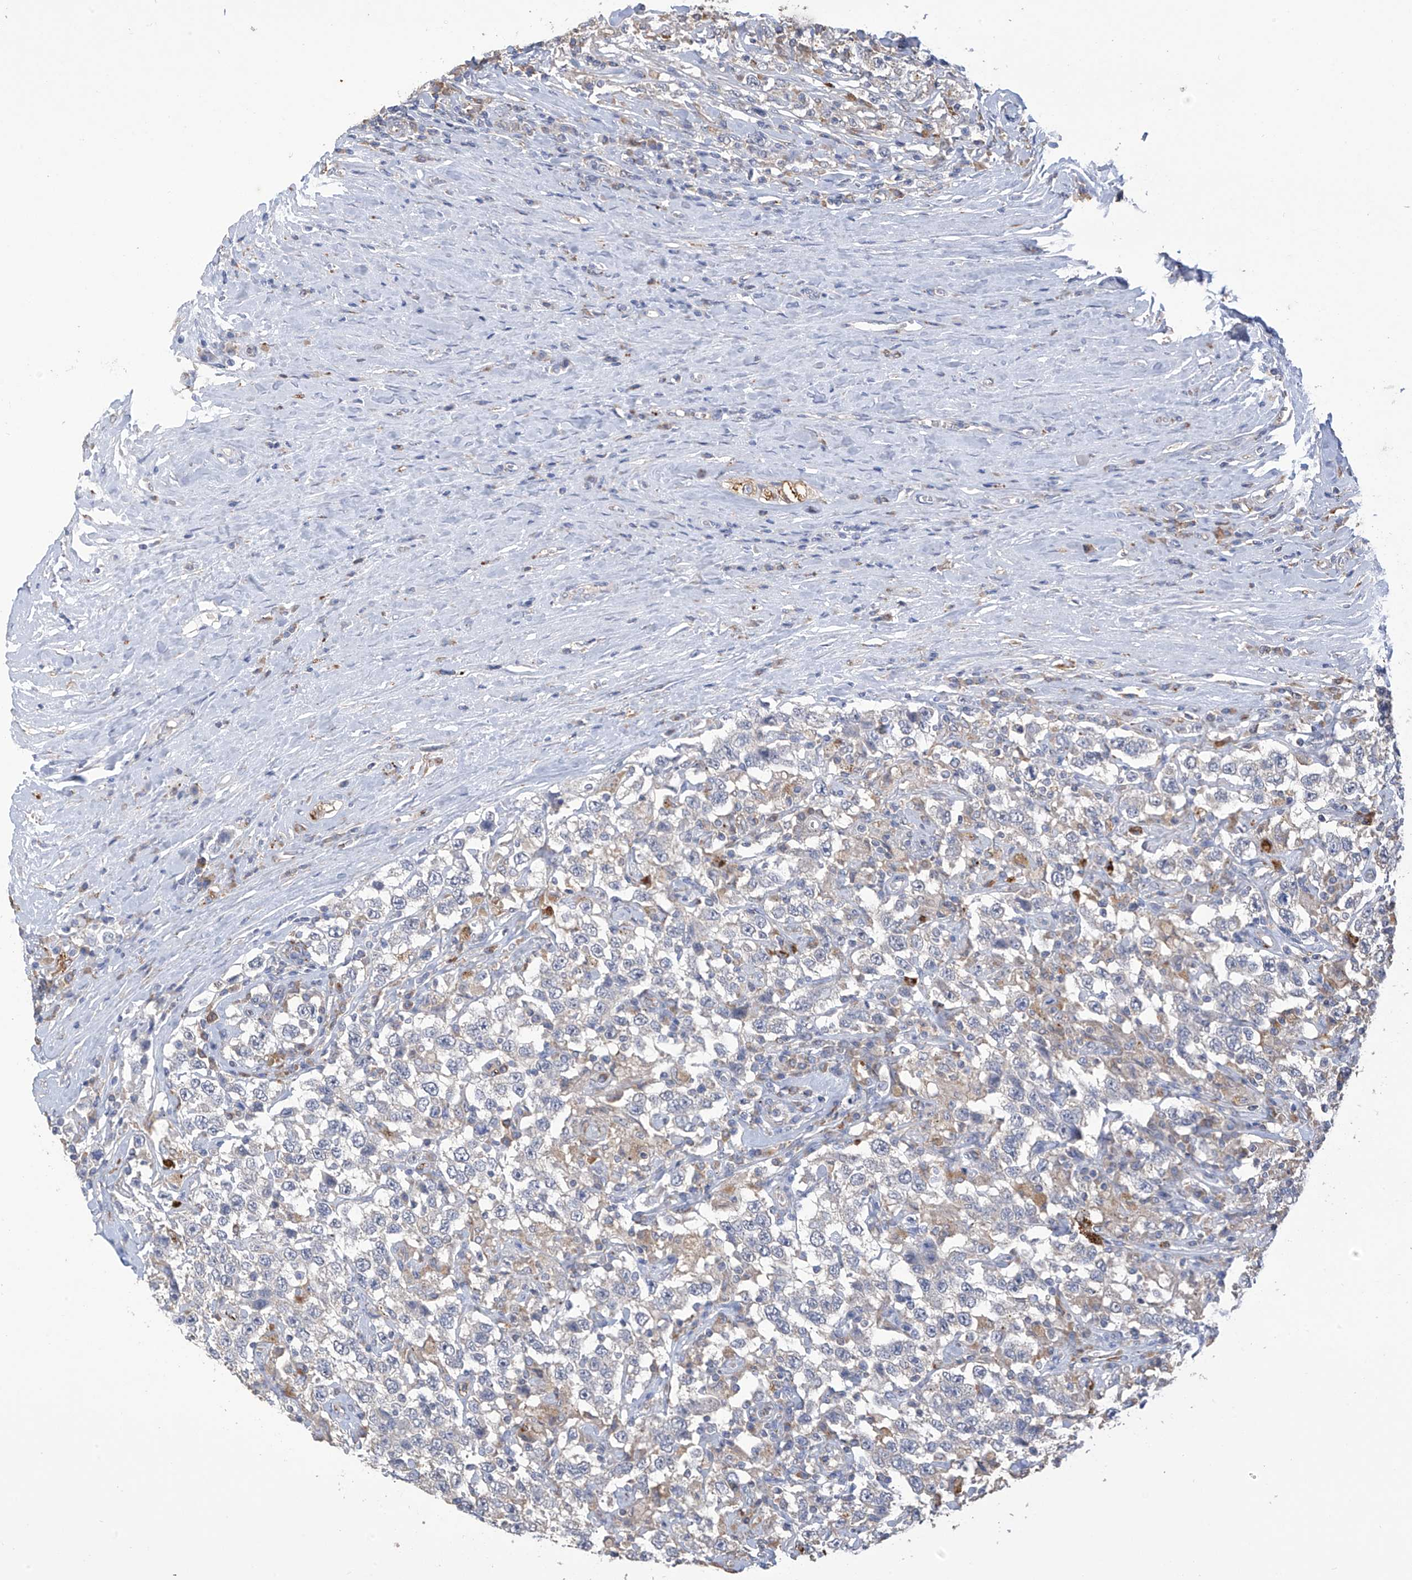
{"staining": {"intensity": "negative", "quantity": "none", "location": "none"}, "tissue": "testis cancer", "cell_type": "Tumor cells", "image_type": "cancer", "snomed": [{"axis": "morphology", "description": "Seminoma, NOS"}, {"axis": "topography", "description": "Testis"}], "caption": "Human seminoma (testis) stained for a protein using immunohistochemistry exhibits no staining in tumor cells.", "gene": "OGT", "patient": {"sex": "male", "age": 41}}